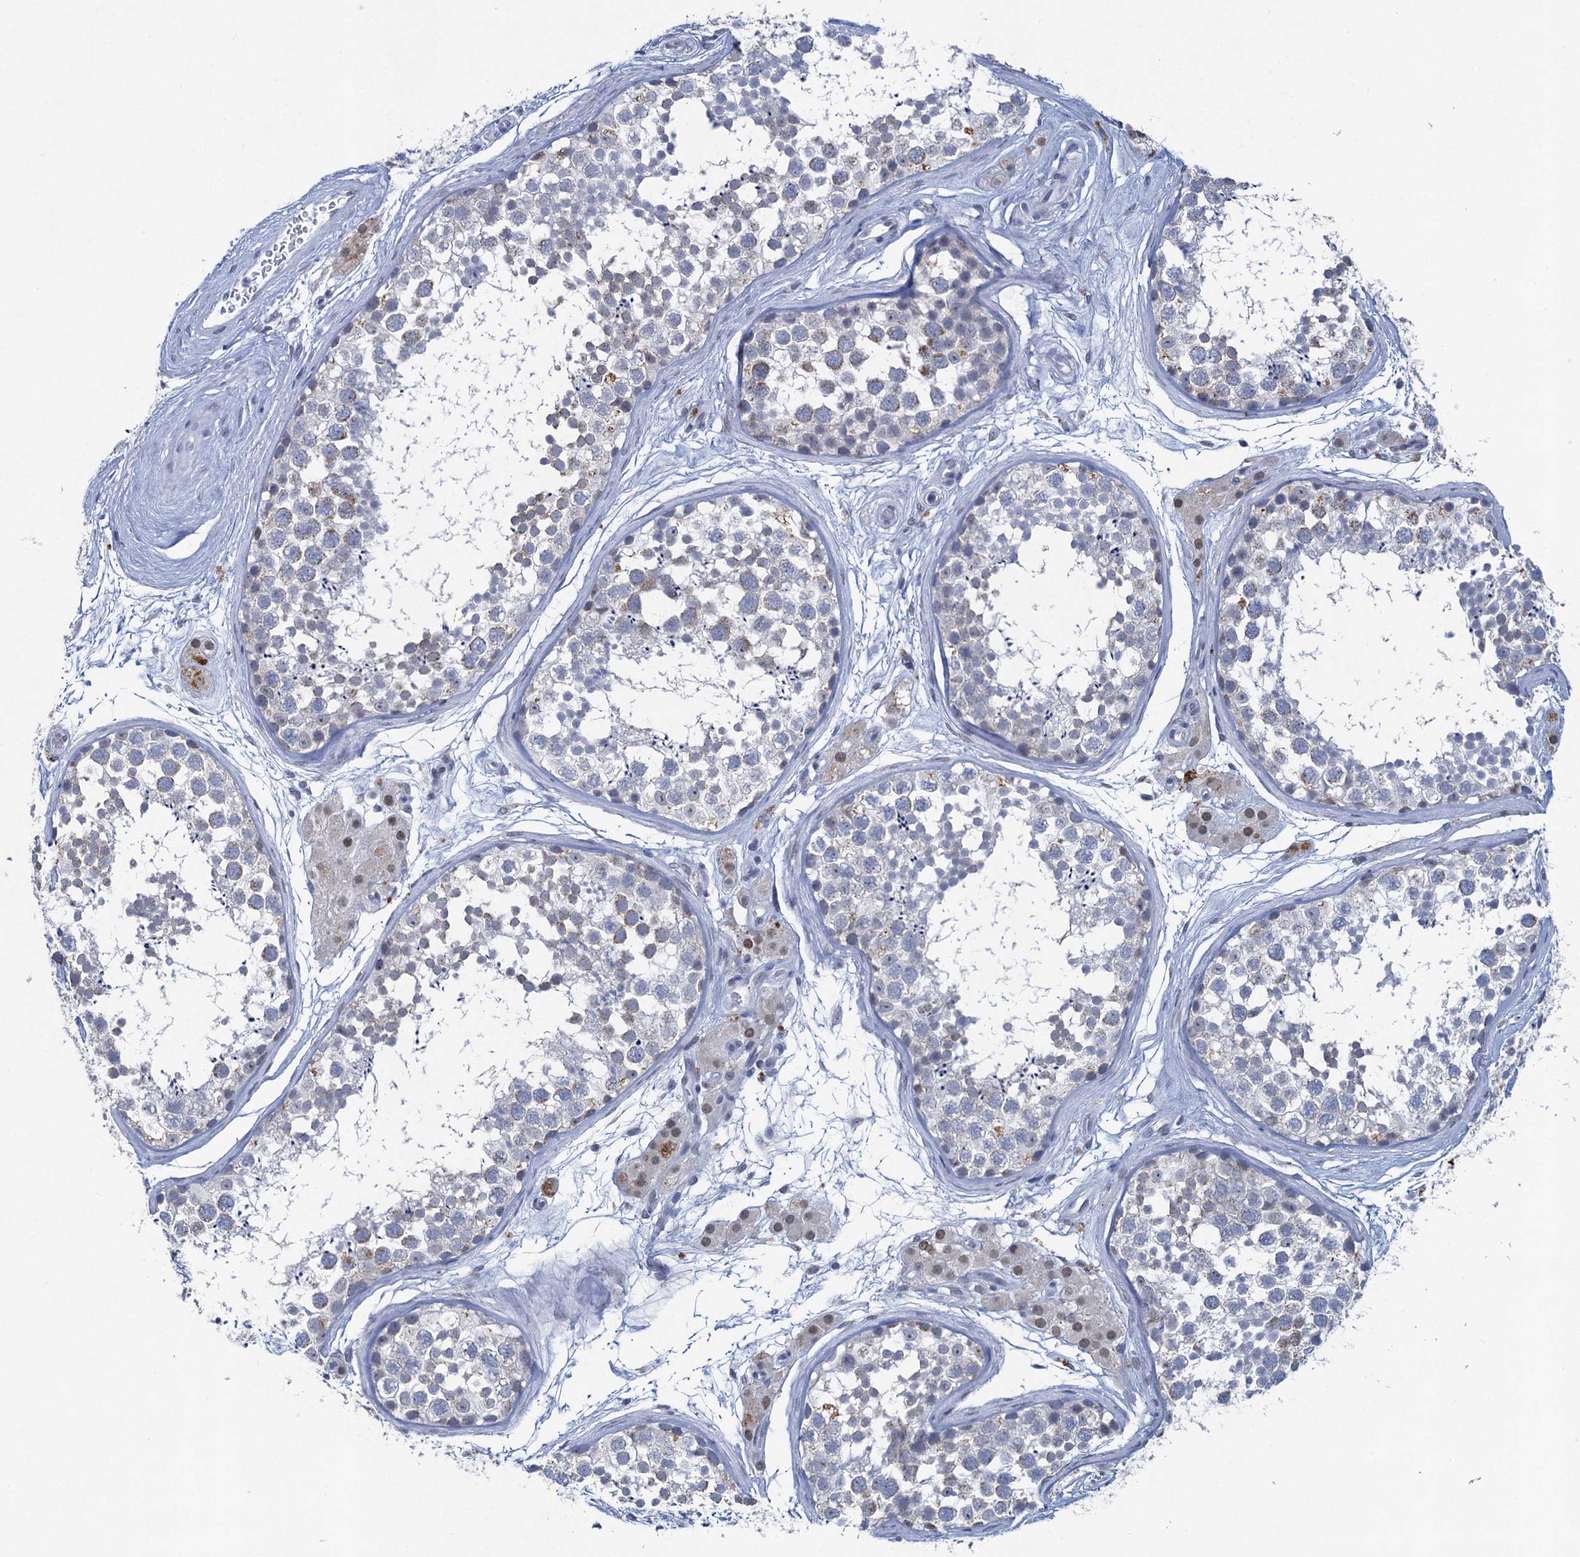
{"staining": {"intensity": "weak", "quantity": "<25%", "location": "cytoplasmic/membranous"}, "tissue": "testis", "cell_type": "Cells in seminiferous ducts", "image_type": "normal", "snomed": [{"axis": "morphology", "description": "Normal tissue, NOS"}, {"axis": "topography", "description": "Testis"}], "caption": "This is an immunohistochemistry photomicrograph of normal human testis. There is no expression in cells in seminiferous ducts.", "gene": "ENSG00000230707", "patient": {"sex": "male", "age": 56}}